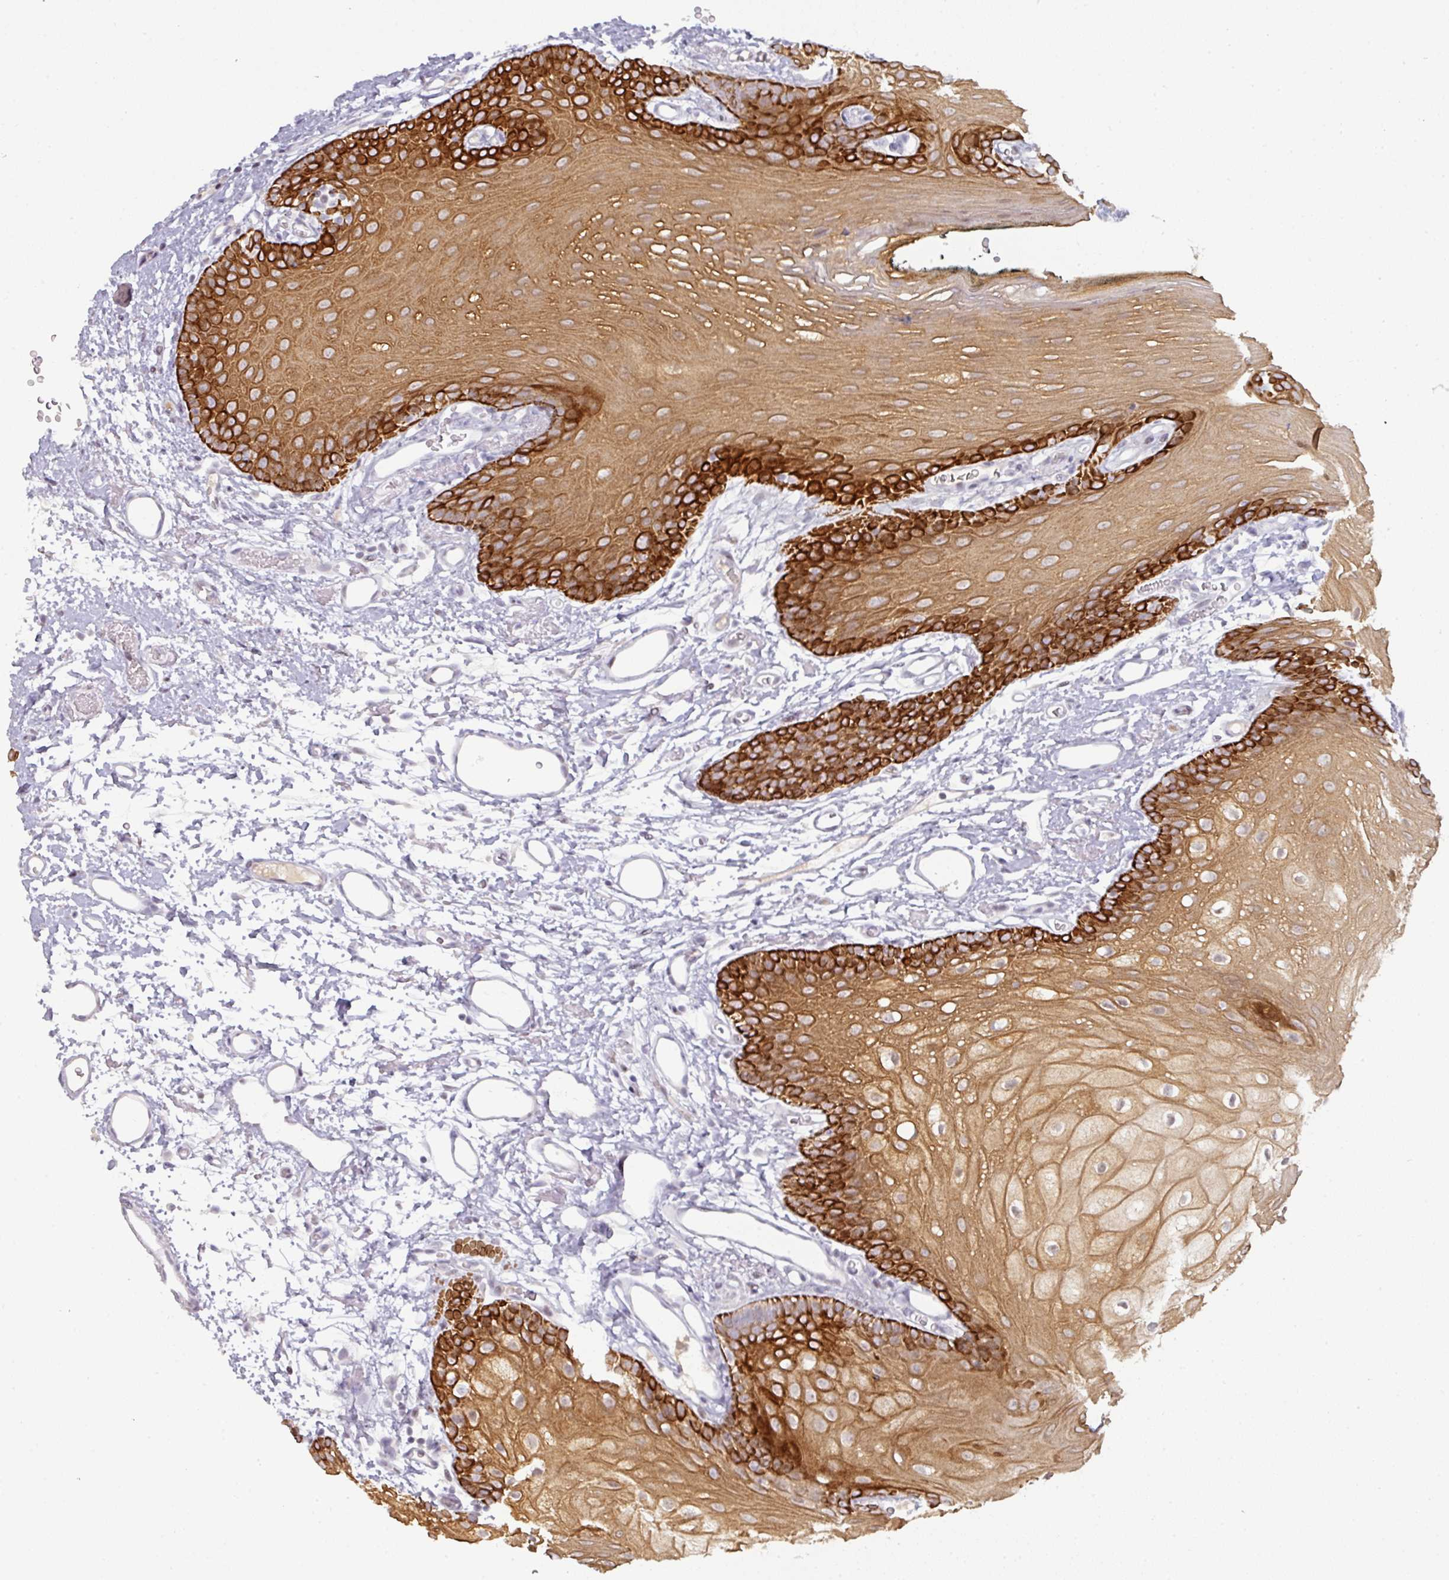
{"staining": {"intensity": "strong", "quantity": "25%-75%", "location": "cytoplasmic/membranous"}, "tissue": "oral mucosa", "cell_type": "Squamous epithelial cells", "image_type": "normal", "snomed": [{"axis": "morphology", "description": "Normal tissue, NOS"}, {"axis": "morphology", "description": "Squamous cell carcinoma, NOS"}, {"axis": "topography", "description": "Oral tissue"}, {"axis": "topography", "description": "Head-Neck"}], "caption": "DAB (3,3'-diaminobenzidine) immunohistochemical staining of benign oral mucosa shows strong cytoplasmic/membranous protein expression in approximately 25%-75% of squamous epithelial cells. (Stains: DAB (3,3'-diaminobenzidine) in brown, nuclei in blue, Microscopy: brightfield microscopy at high magnification).", "gene": "GTF2H3", "patient": {"sex": "female", "age": 81}}